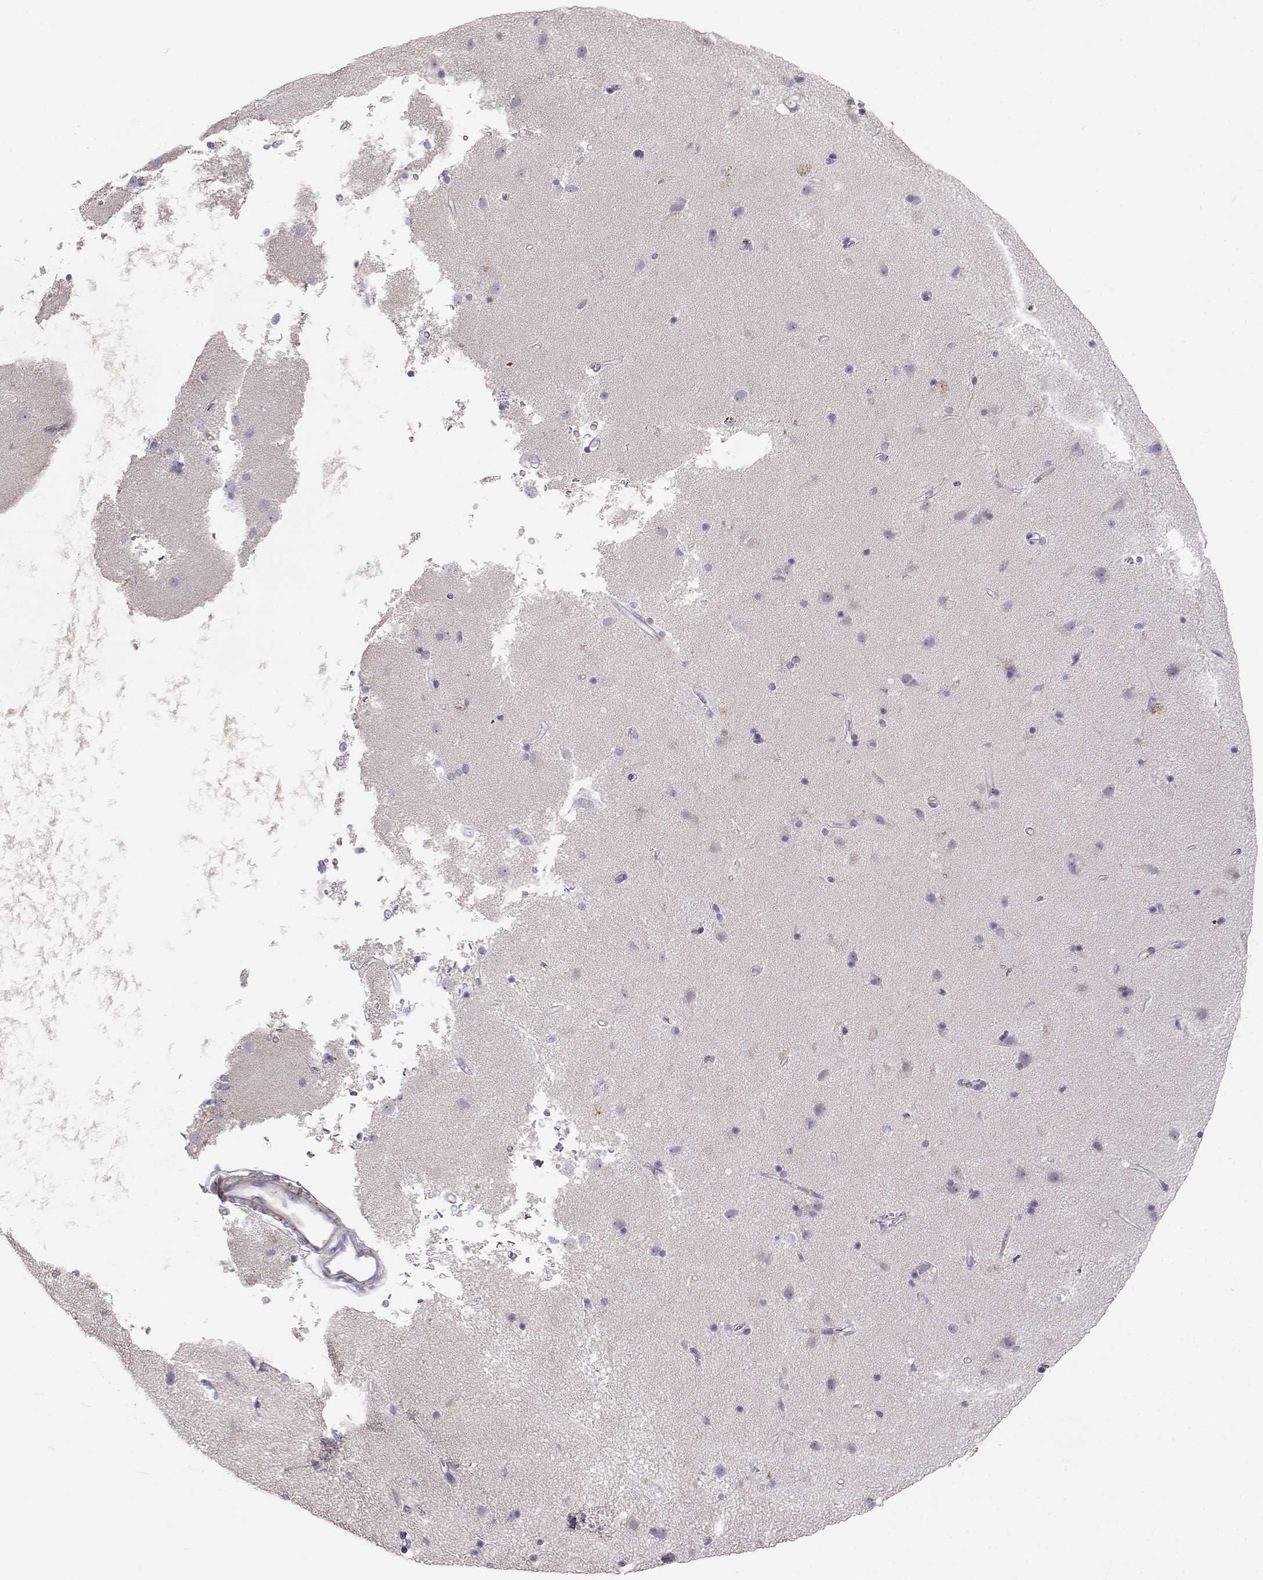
{"staining": {"intensity": "negative", "quantity": "none", "location": "none"}, "tissue": "caudate", "cell_type": "Glial cells", "image_type": "normal", "snomed": [{"axis": "morphology", "description": "Normal tissue, NOS"}, {"axis": "topography", "description": "Lateral ventricle wall"}], "caption": "Immunohistochemistry image of benign caudate: caudate stained with DAB displays no significant protein positivity in glial cells. (DAB (3,3'-diaminobenzidine) immunohistochemistry visualized using brightfield microscopy, high magnification).", "gene": "ENDOU", "patient": {"sex": "female", "age": 71}}